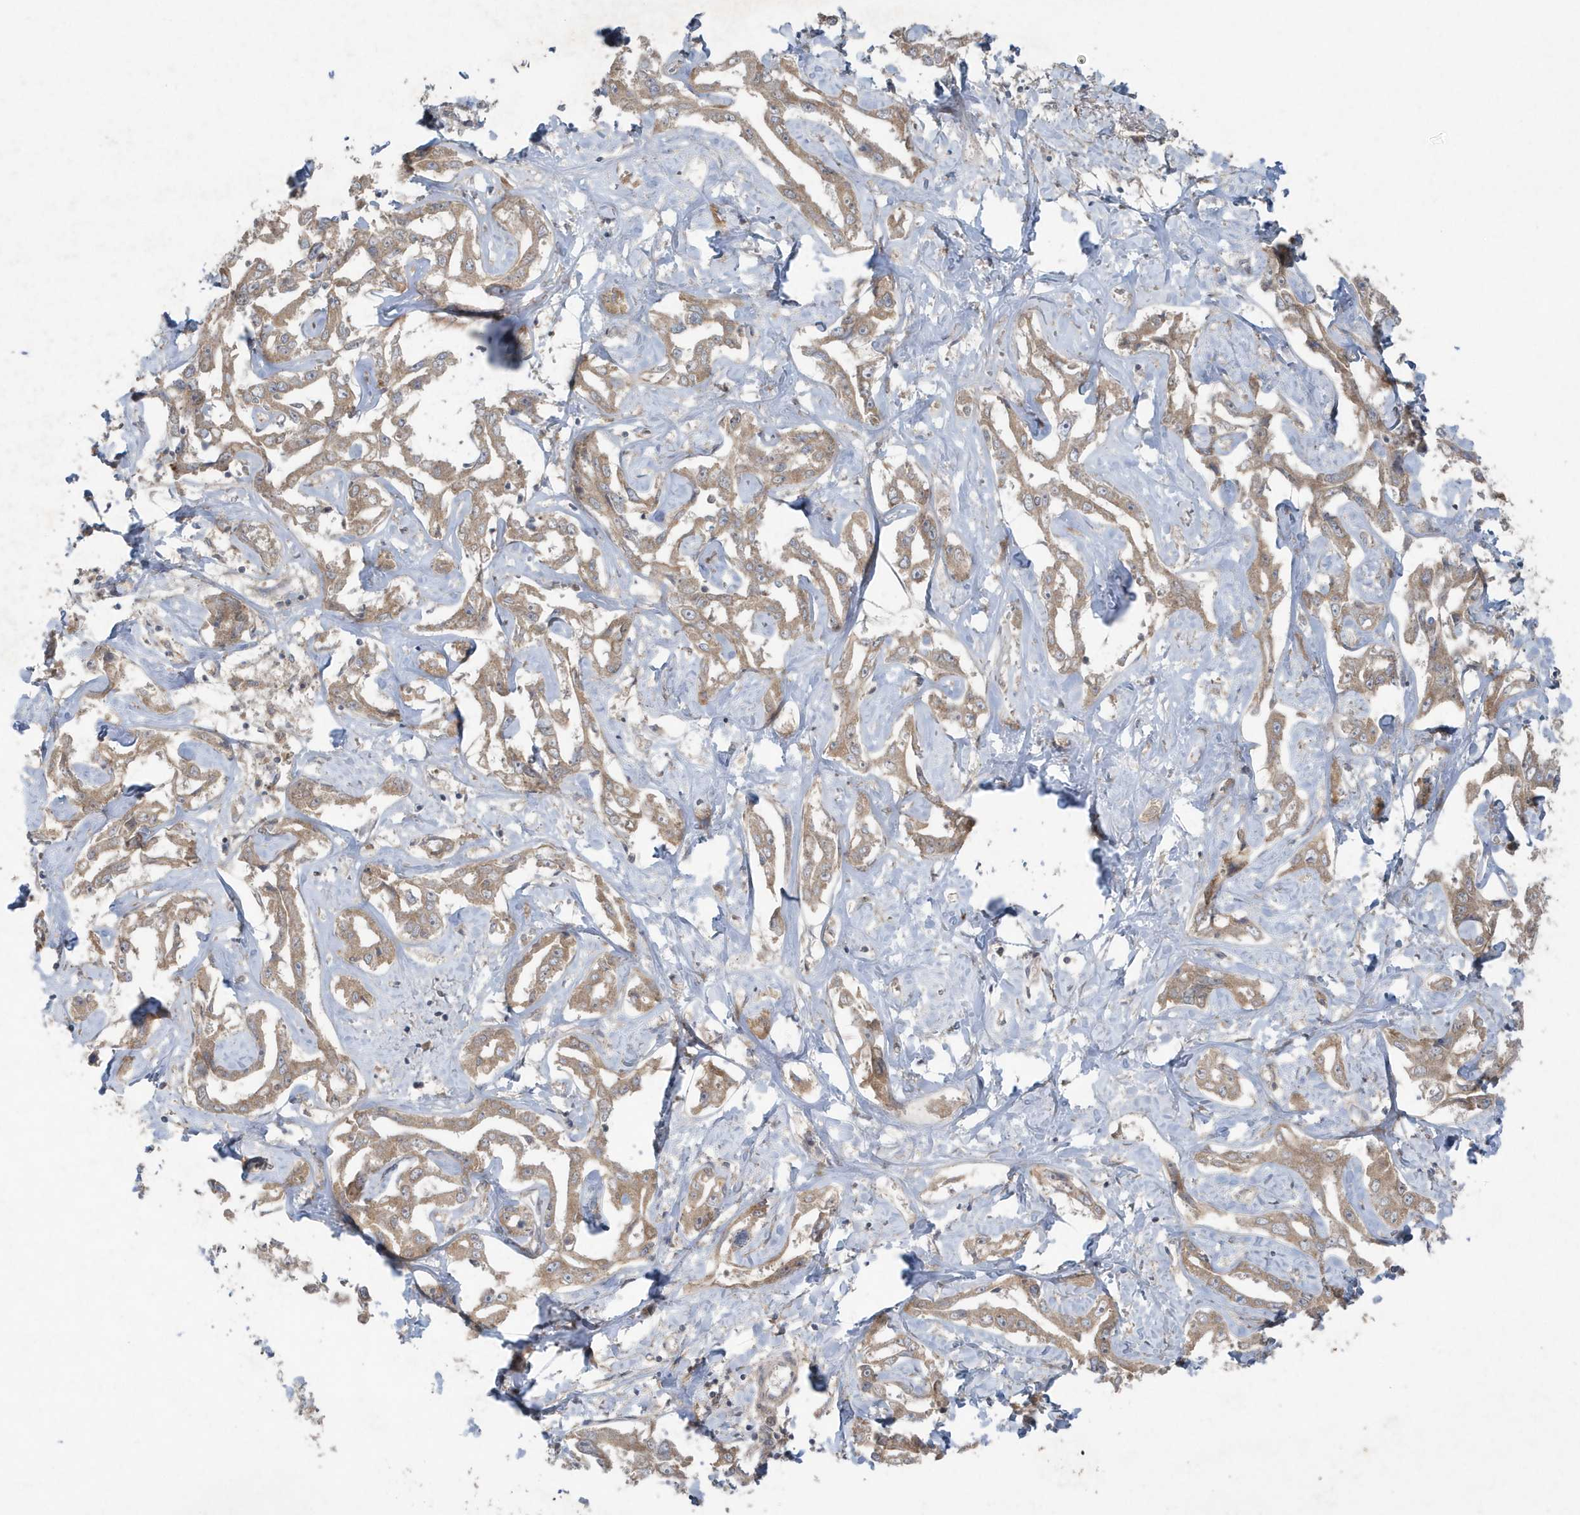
{"staining": {"intensity": "moderate", "quantity": ">75%", "location": "cytoplasmic/membranous"}, "tissue": "liver cancer", "cell_type": "Tumor cells", "image_type": "cancer", "snomed": [{"axis": "morphology", "description": "Cholangiocarcinoma"}, {"axis": "topography", "description": "Liver"}], "caption": "A photomicrograph of cholangiocarcinoma (liver) stained for a protein reveals moderate cytoplasmic/membranous brown staining in tumor cells.", "gene": "C1RL", "patient": {"sex": "male", "age": 59}}